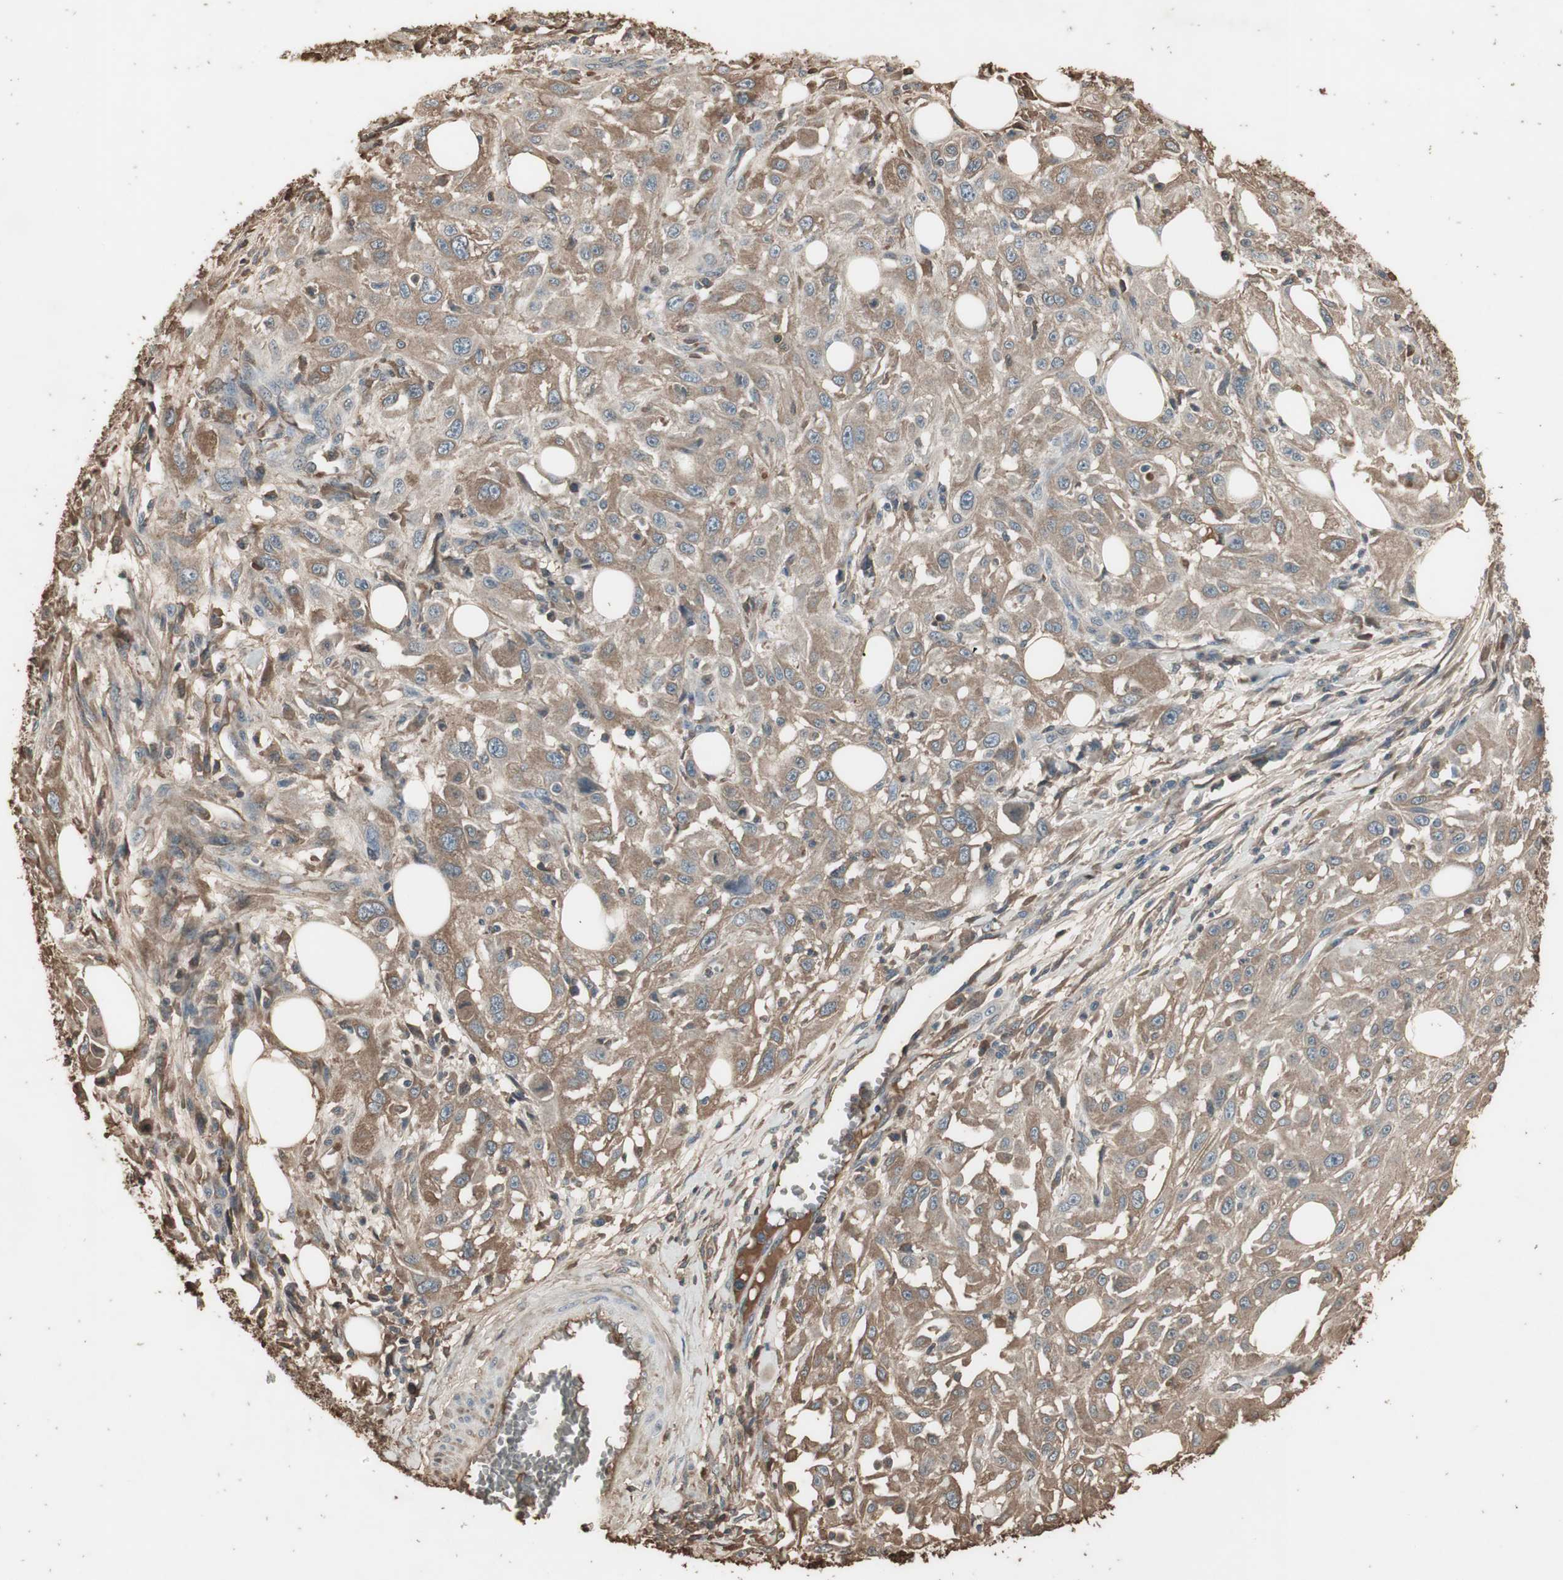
{"staining": {"intensity": "weak", "quantity": ">75%", "location": "cytoplasmic/membranous"}, "tissue": "skin cancer", "cell_type": "Tumor cells", "image_type": "cancer", "snomed": [{"axis": "morphology", "description": "Squamous cell carcinoma, NOS"}, {"axis": "topography", "description": "Skin"}], "caption": "Human skin squamous cell carcinoma stained with a brown dye demonstrates weak cytoplasmic/membranous positive expression in about >75% of tumor cells.", "gene": "MMP14", "patient": {"sex": "male", "age": 75}}